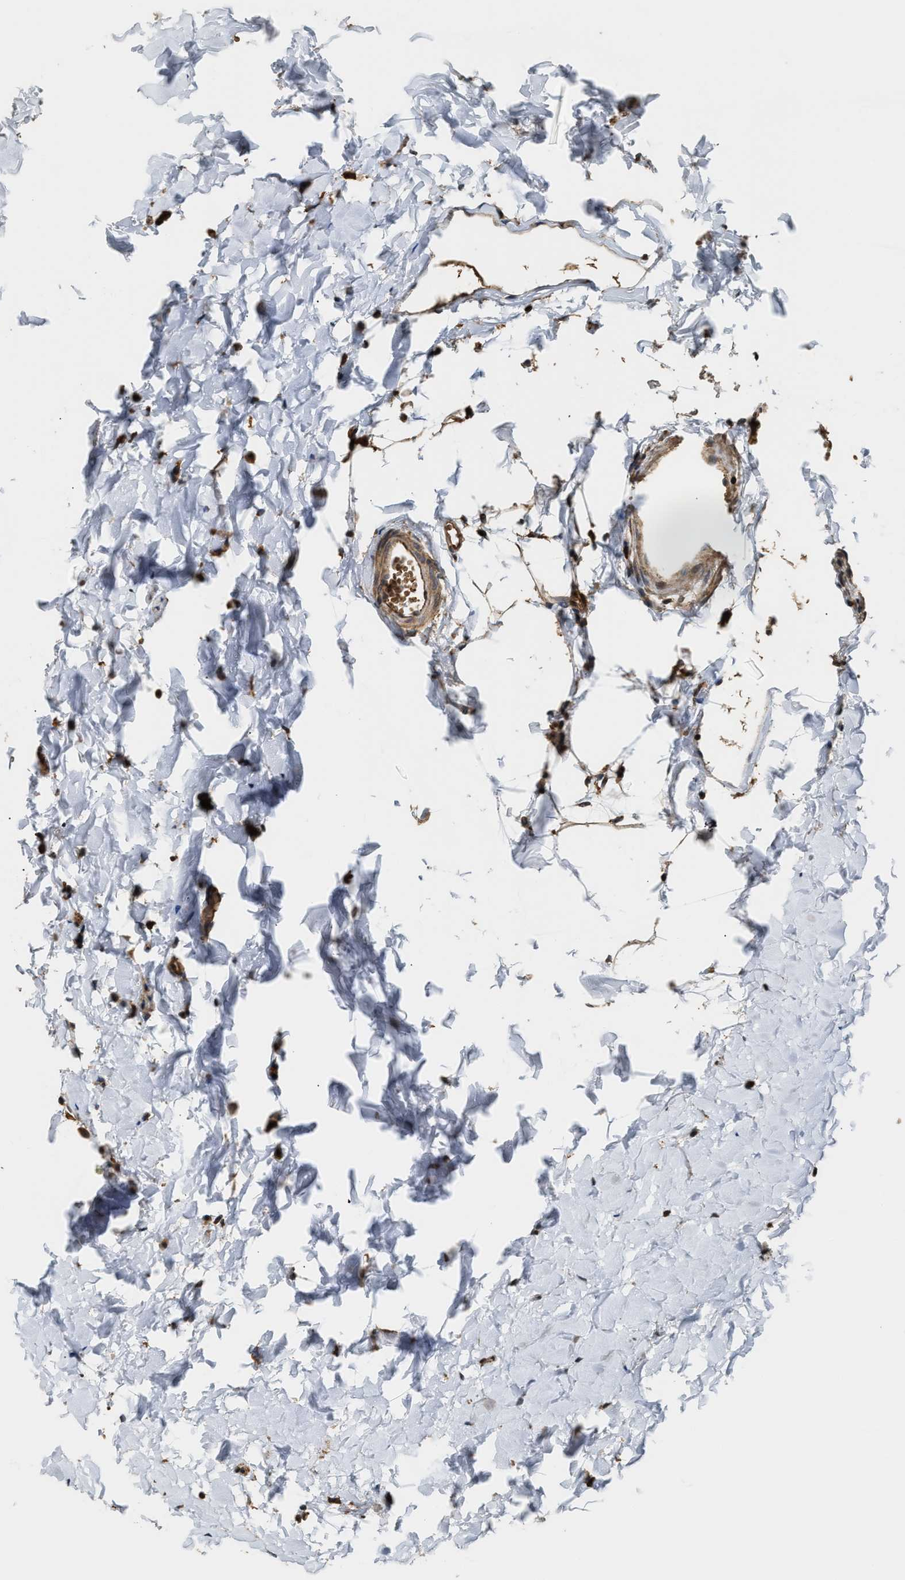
{"staining": {"intensity": "strong", "quantity": ">75%", "location": "cytoplasmic/membranous"}, "tissue": "appendix", "cell_type": "Glandular cells", "image_type": "normal", "snomed": [{"axis": "morphology", "description": "Normal tissue, NOS"}, {"axis": "topography", "description": "Appendix"}], "caption": "Immunohistochemical staining of benign human appendix displays high levels of strong cytoplasmic/membranous expression in approximately >75% of glandular cells. (Brightfield microscopy of DAB IHC at high magnification).", "gene": "SNX5", "patient": {"sex": "female", "age": 20}}